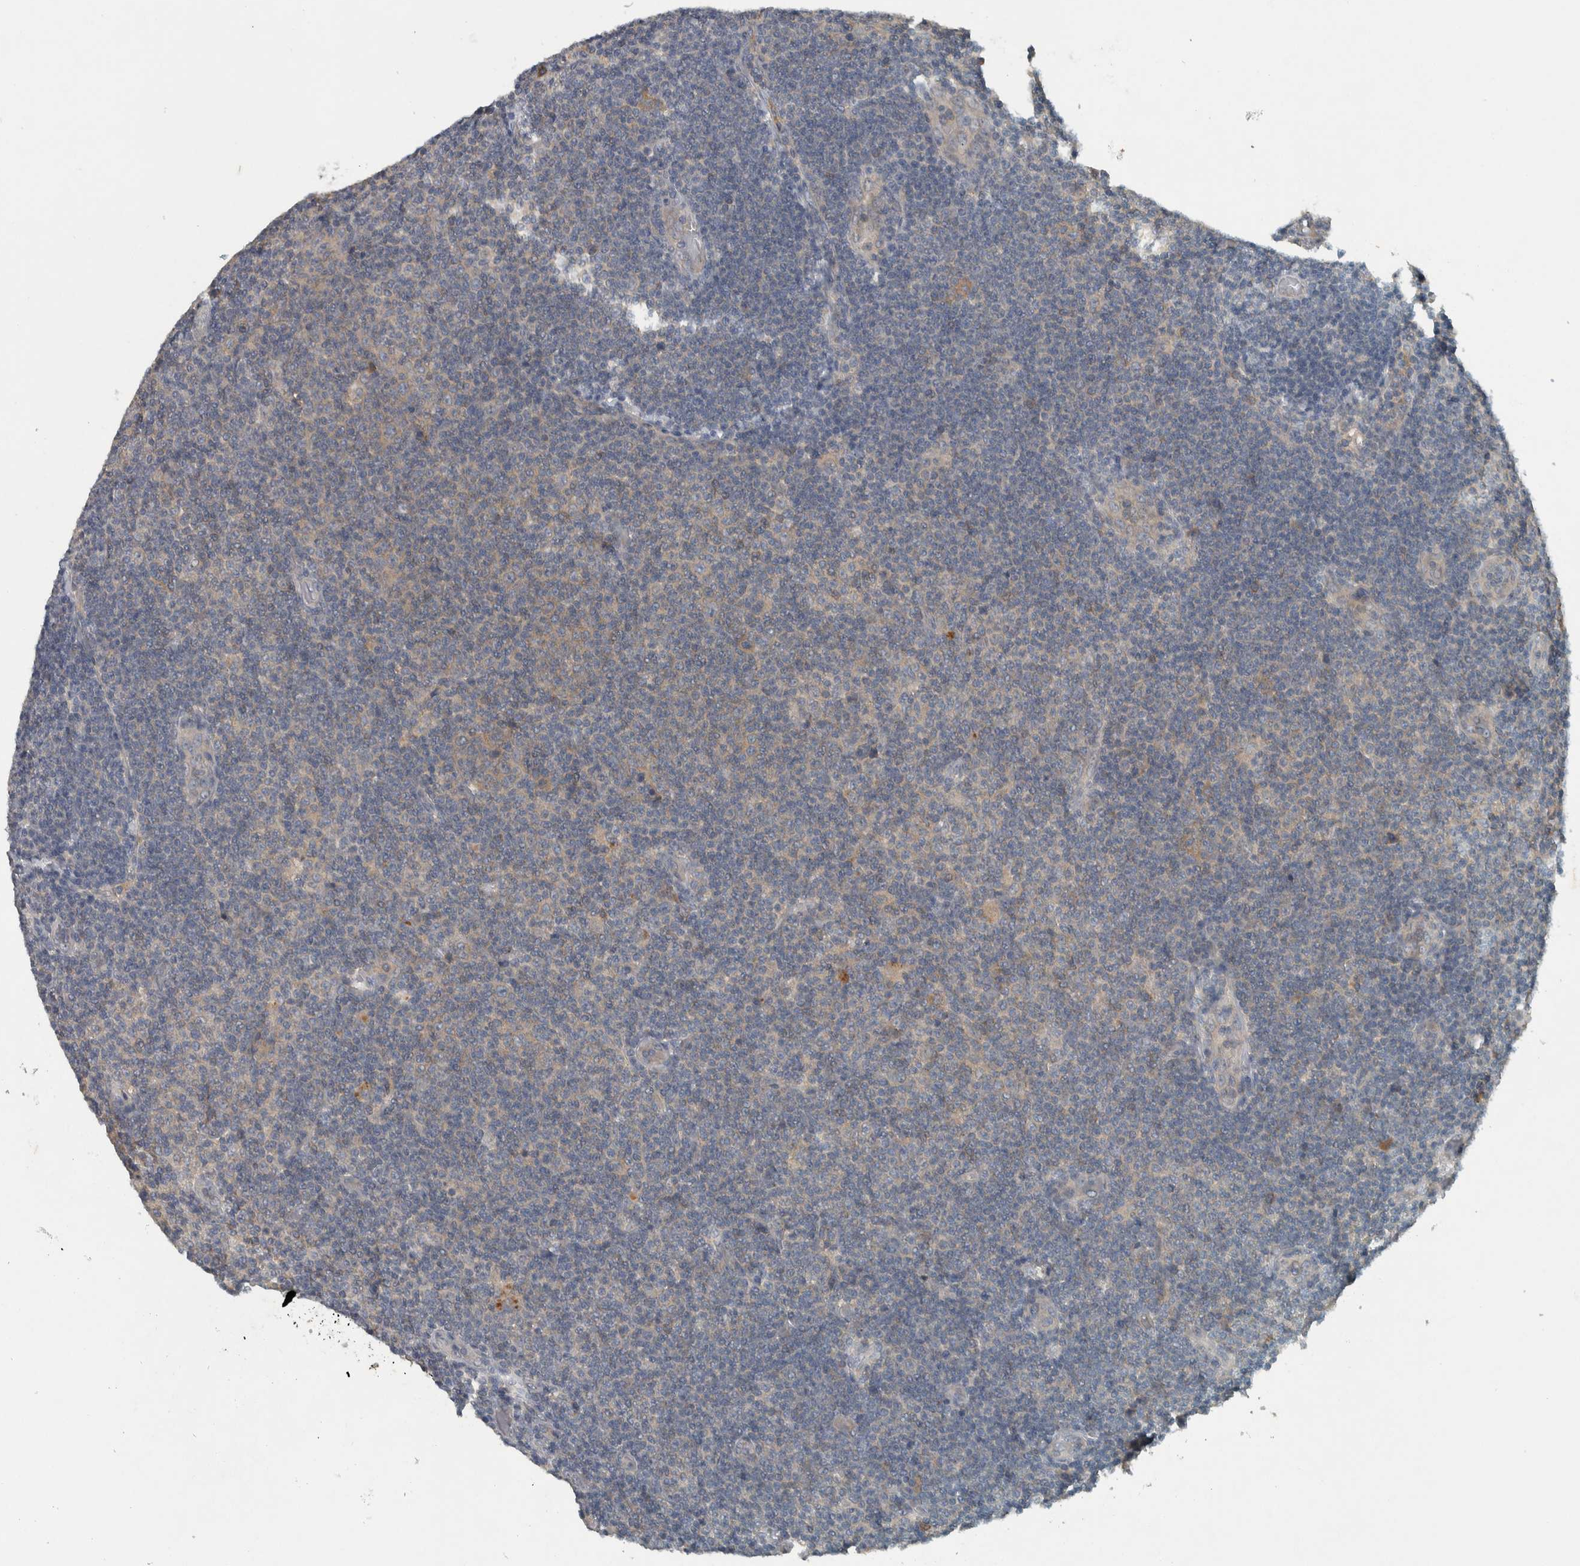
{"staining": {"intensity": "weak", "quantity": "<25%", "location": "cytoplasmic/membranous"}, "tissue": "lymphoma", "cell_type": "Tumor cells", "image_type": "cancer", "snomed": [{"axis": "morphology", "description": "Malignant lymphoma, non-Hodgkin's type, Low grade"}, {"axis": "topography", "description": "Lymph node"}], "caption": "Lymphoma stained for a protein using immunohistochemistry (IHC) displays no expression tumor cells.", "gene": "CLCN2", "patient": {"sex": "male", "age": 83}}